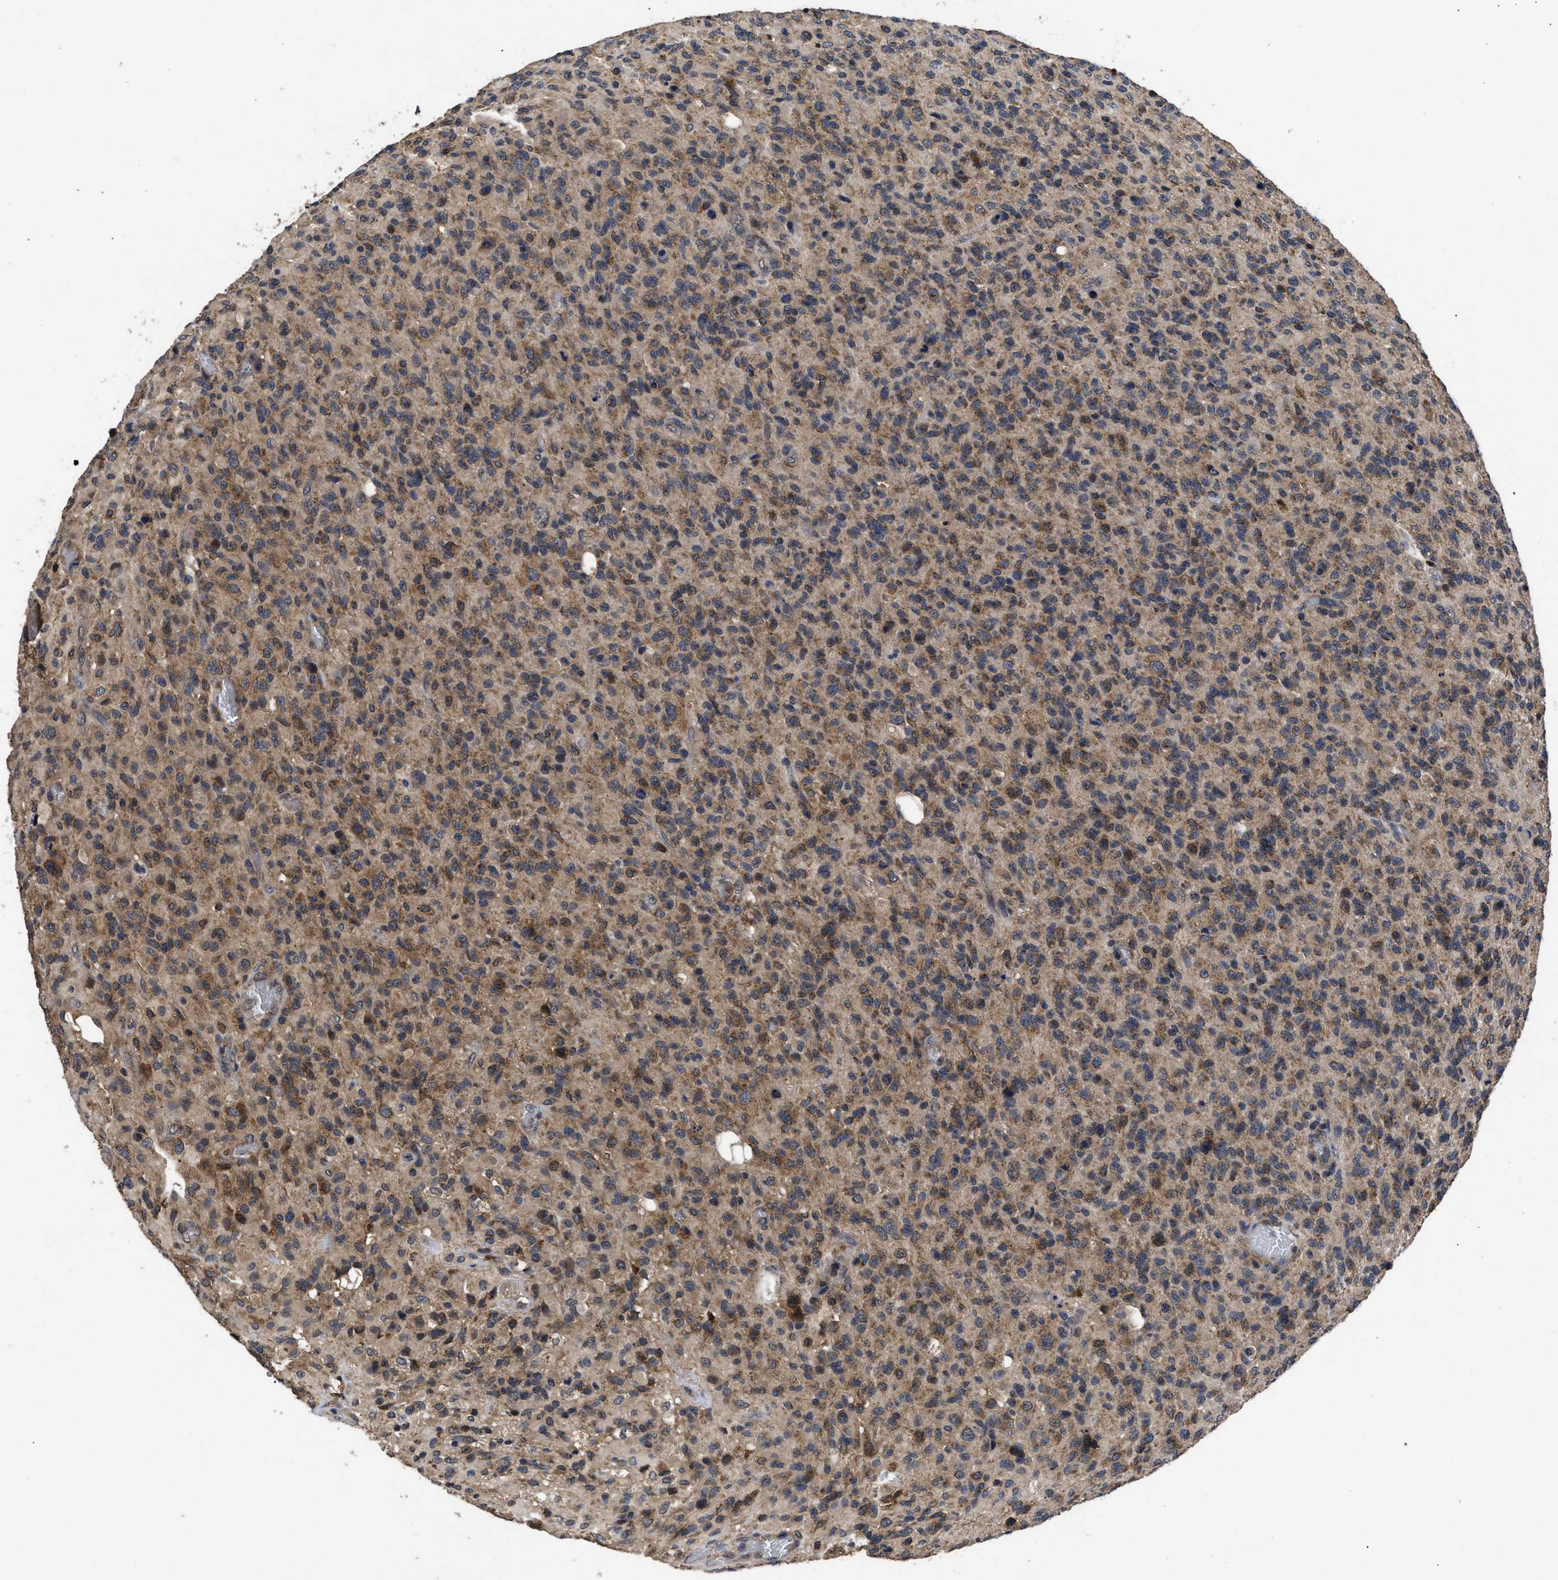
{"staining": {"intensity": "moderate", "quantity": ">75%", "location": "cytoplasmic/membranous"}, "tissue": "glioma", "cell_type": "Tumor cells", "image_type": "cancer", "snomed": [{"axis": "morphology", "description": "Glioma, malignant, High grade"}, {"axis": "topography", "description": "Brain"}], "caption": "Tumor cells reveal medium levels of moderate cytoplasmic/membranous staining in approximately >75% of cells in human malignant glioma (high-grade). The staining was performed using DAB (3,3'-diaminobenzidine) to visualize the protein expression in brown, while the nuclei were stained in blue with hematoxylin (Magnification: 20x).", "gene": "LRRC3", "patient": {"sex": "male", "age": 71}}